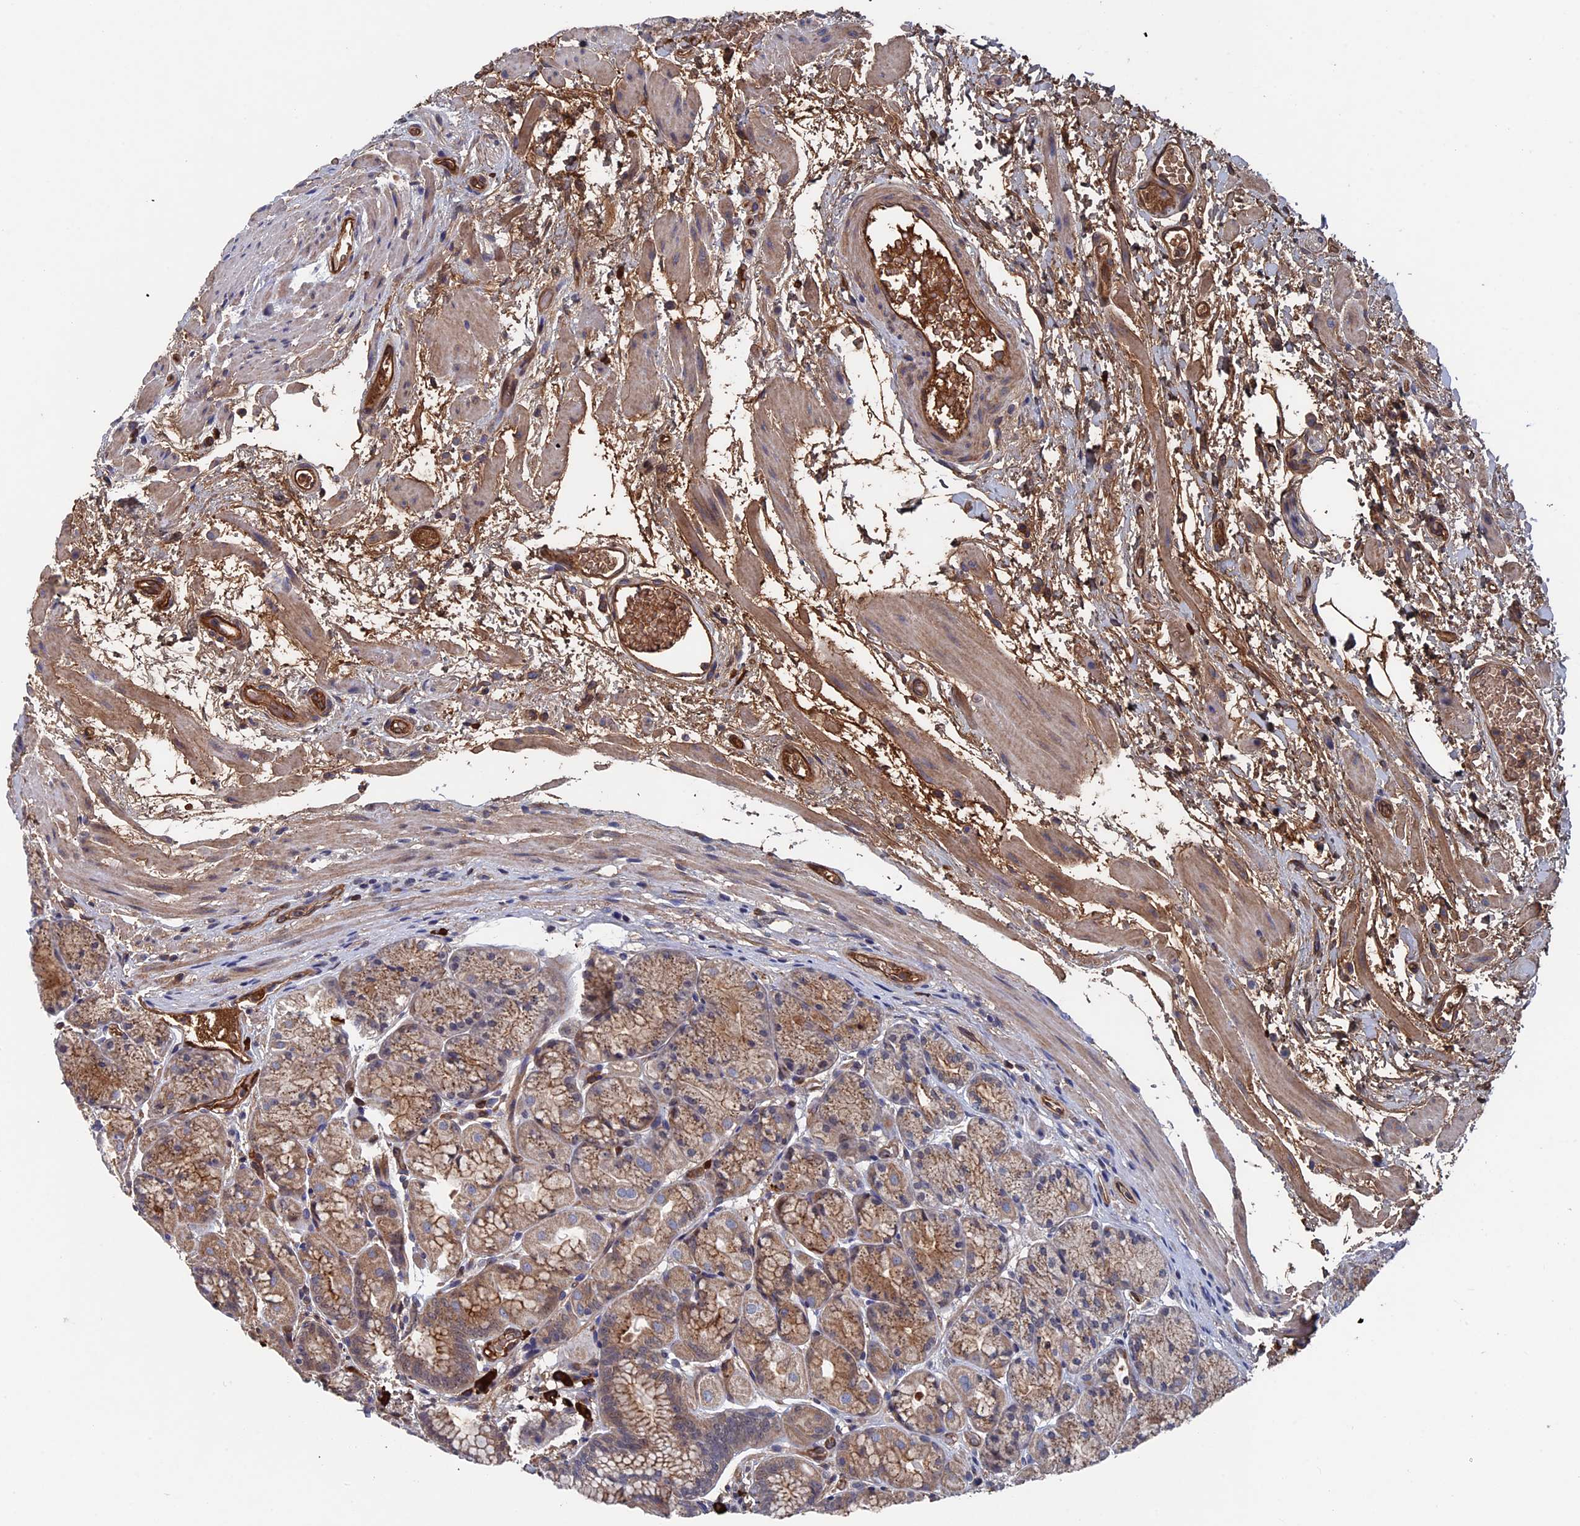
{"staining": {"intensity": "moderate", "quantity": ">75%", "location": "cytoplasmic/membranous"}, "tissue": "stomach", "cell_type": "Glandular cells", "image_type": "normal", "snomed": [{"axis": "morphology", "description": "Normal tissue, NOS"}, {"axis": "topography", "description": "Stomach"}], "caption": "Immunohistochemical staining of unremarkable stomach reveals >75% levels of moderate cytoplasmic/membranous protein staining in about >75% of glandular cells.", "gene": "RPUSD1", "patient": {"sex": "male", "age": 63}}